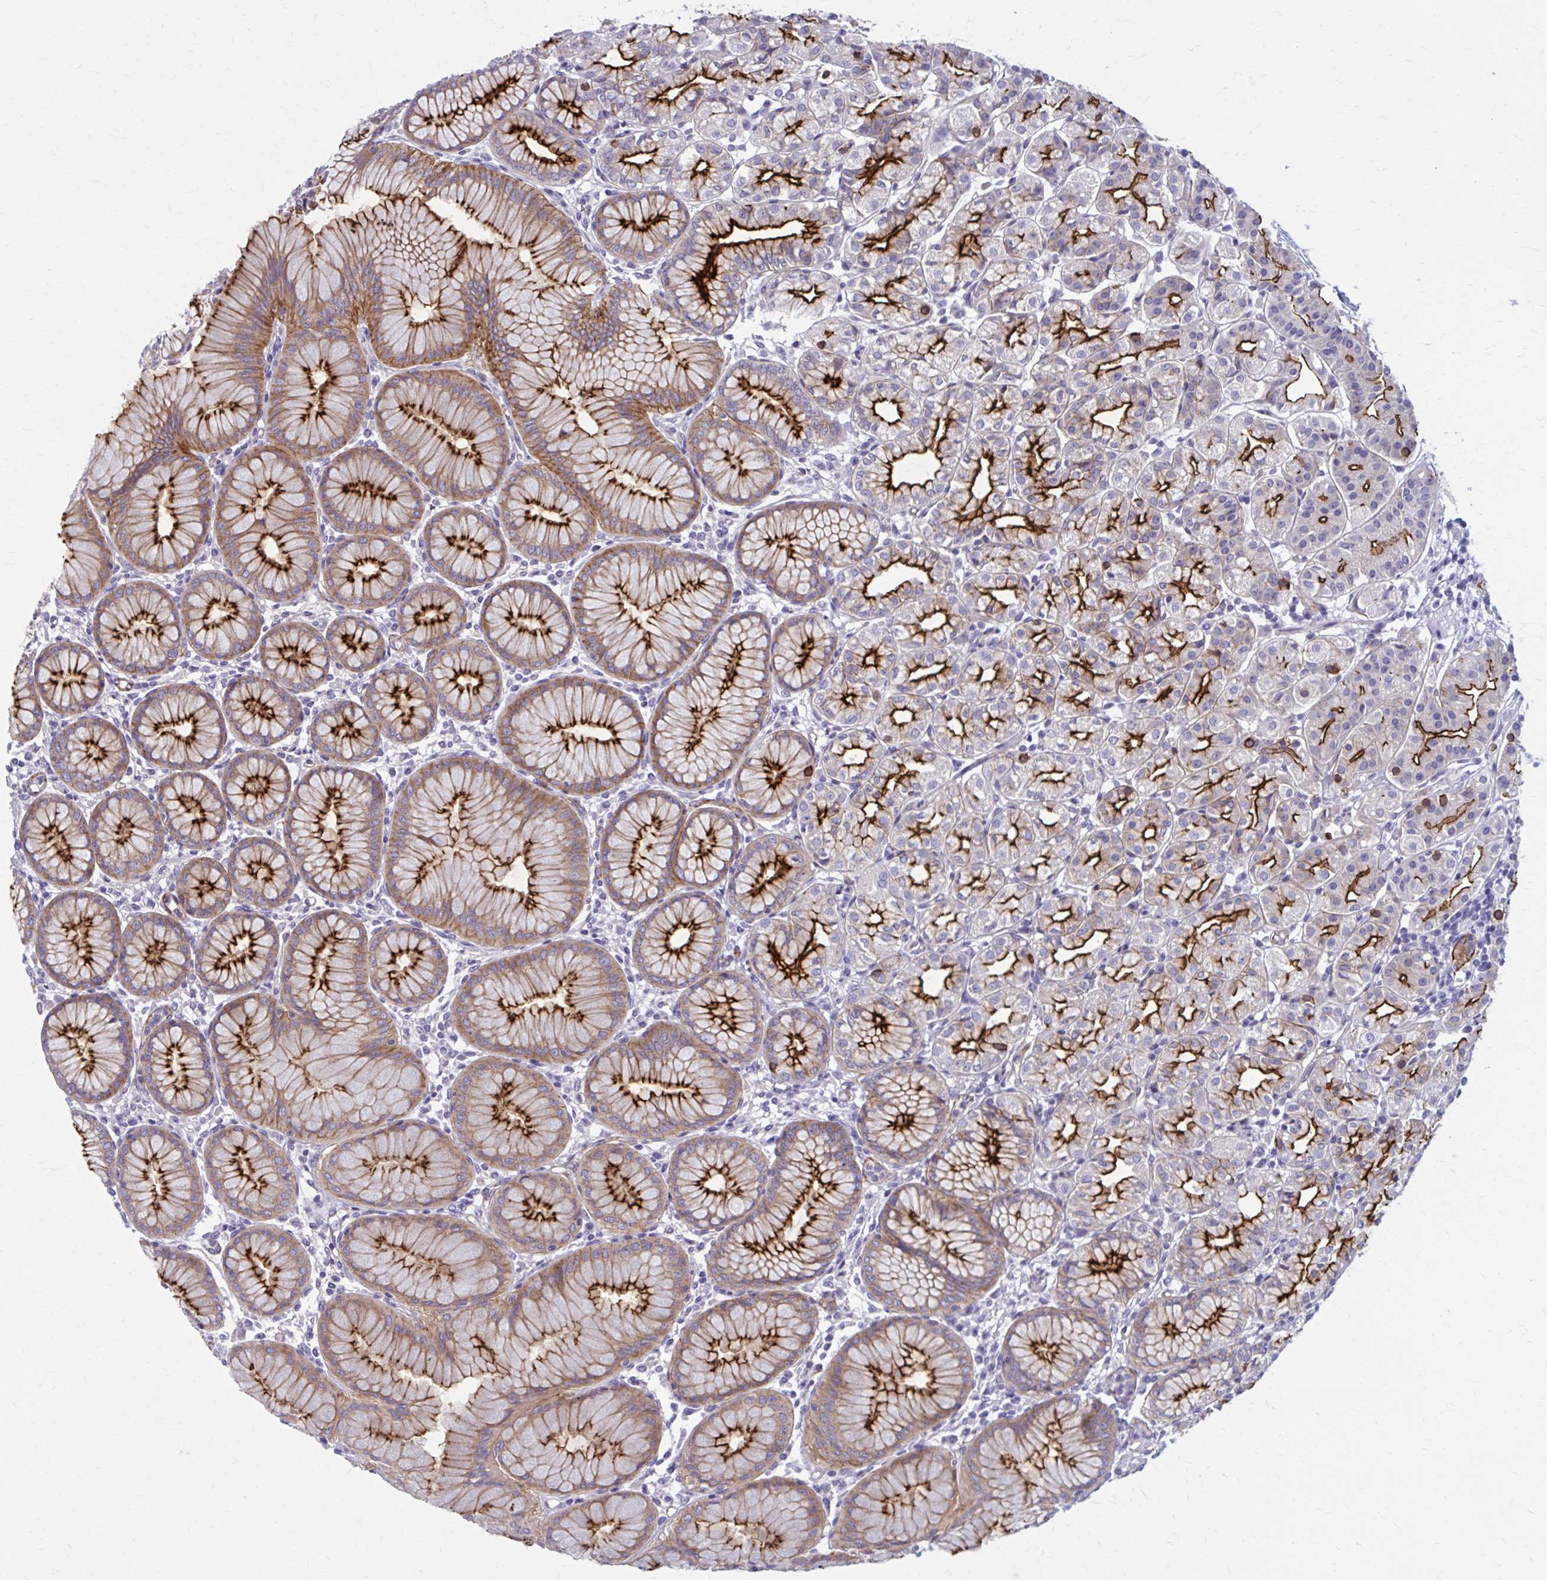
{"staining": {"intensity": "strong", "quantity": ">75%", "location": "cytoplasmic/membranous"}, "tissue": "stomach", "cell_type": "Glandular cells", "image_type": "normal", "snomed": [{"axis": "morphology", "description": "Normal tissue, NOS"}, {"axis": "topography", "description": "Stomach"}], "caption": "Approximately >75% of glandular cells in benign human stomach display strong cytoplasmic/membranous protein expression as visualized by brown immunohistochemical staining.", "gene": "ZDHHC7", "patient": {"sex": "female", "age": 57}}